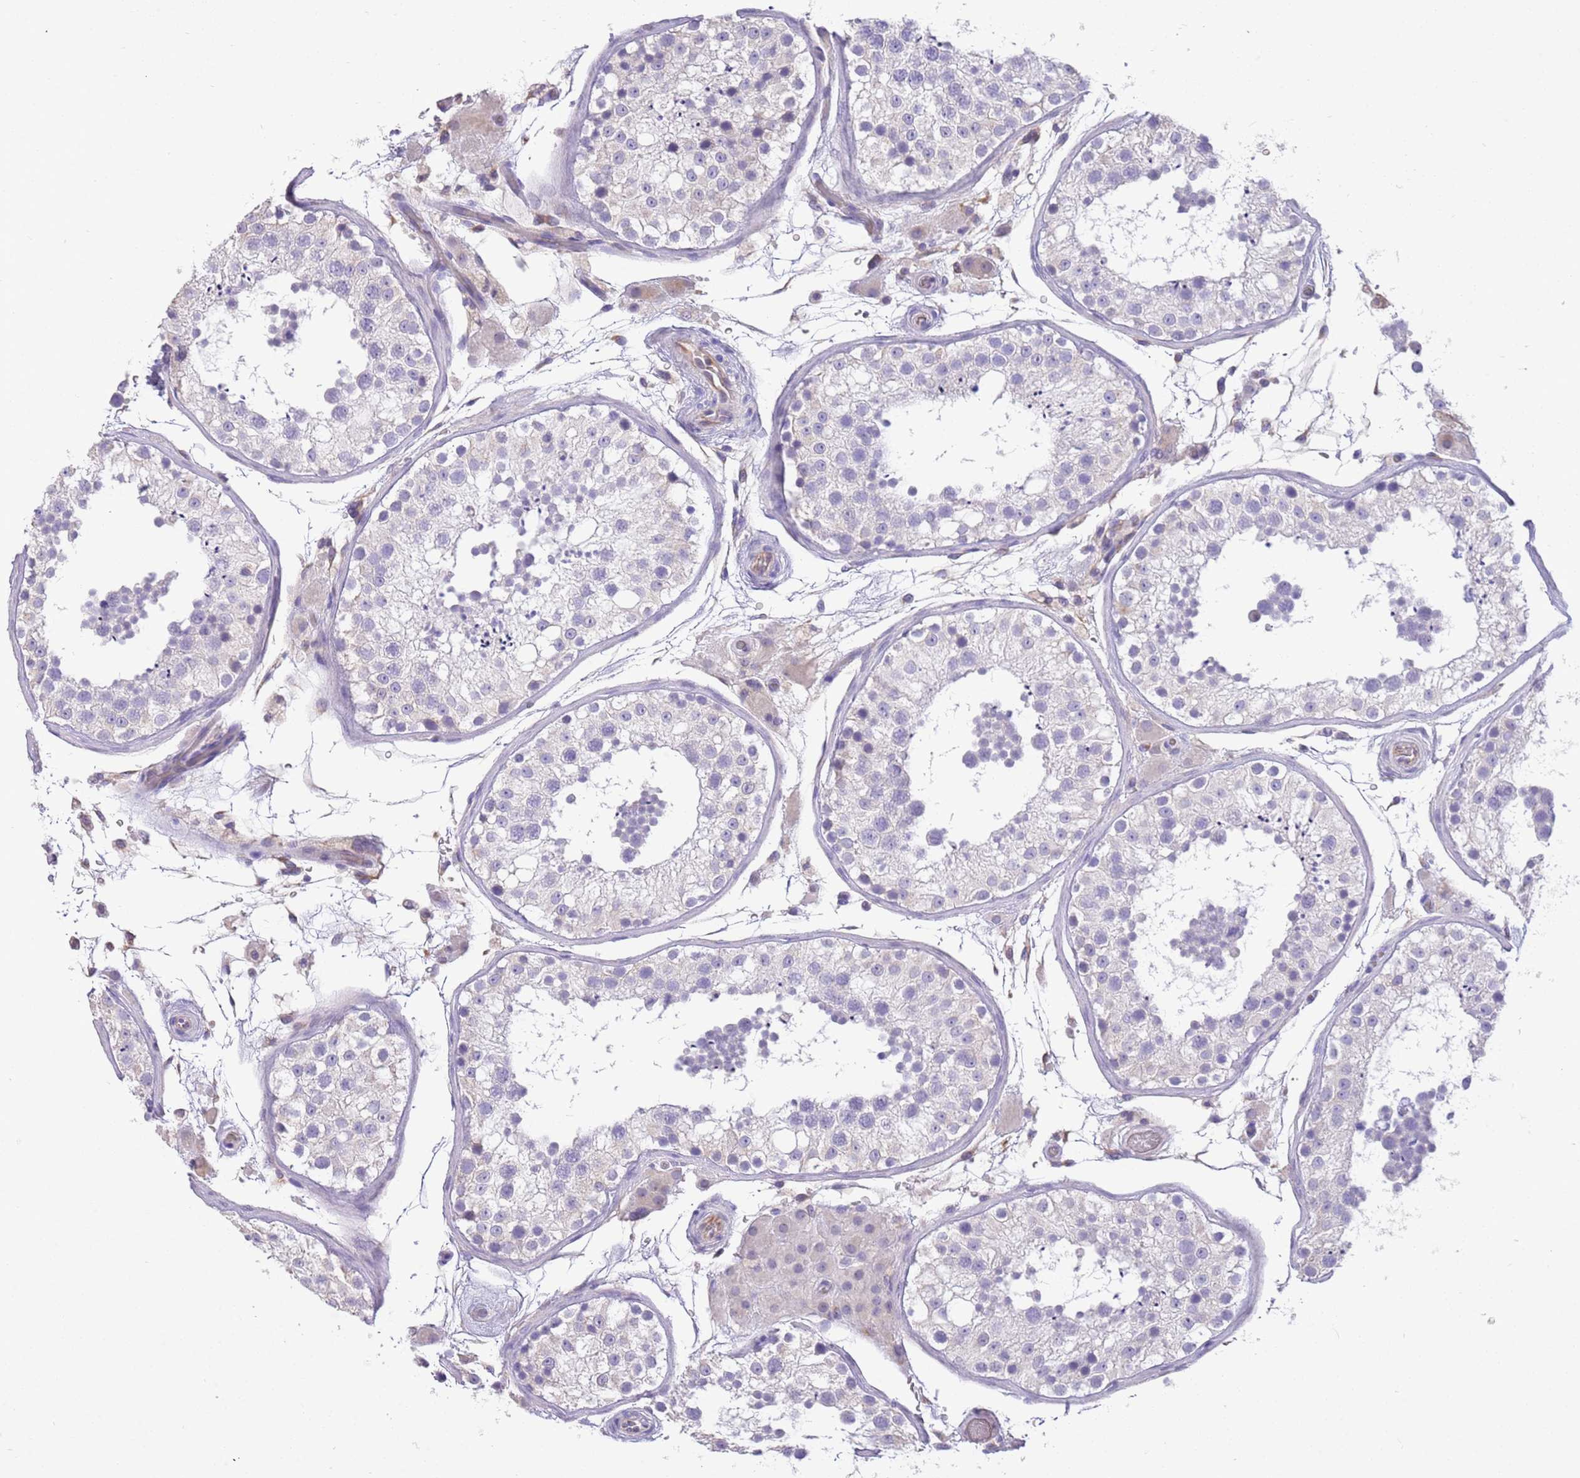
{"staining": {"intensity": "negative", "quantity": "none", "location": "none"}, "tissue": "testis", "cell_type": "Cells in seminiferous ducts", "image_type": "normal", "snomed": [{"axis": "morphology", "description": "Normal tissue, NOS"}, {"axis": "topography", "description": "Testis"}], "caption": "Unremarkable testis was stained to show a protein in brown. There is no significant expression in cells in seminiferous ducts. (Brightfield microscopy of DAB (3,3'-diaminobenzidine) IHC at high magnification).", "gene": "SFTPA1", "patient": {"sex": "male", "age": 26}}